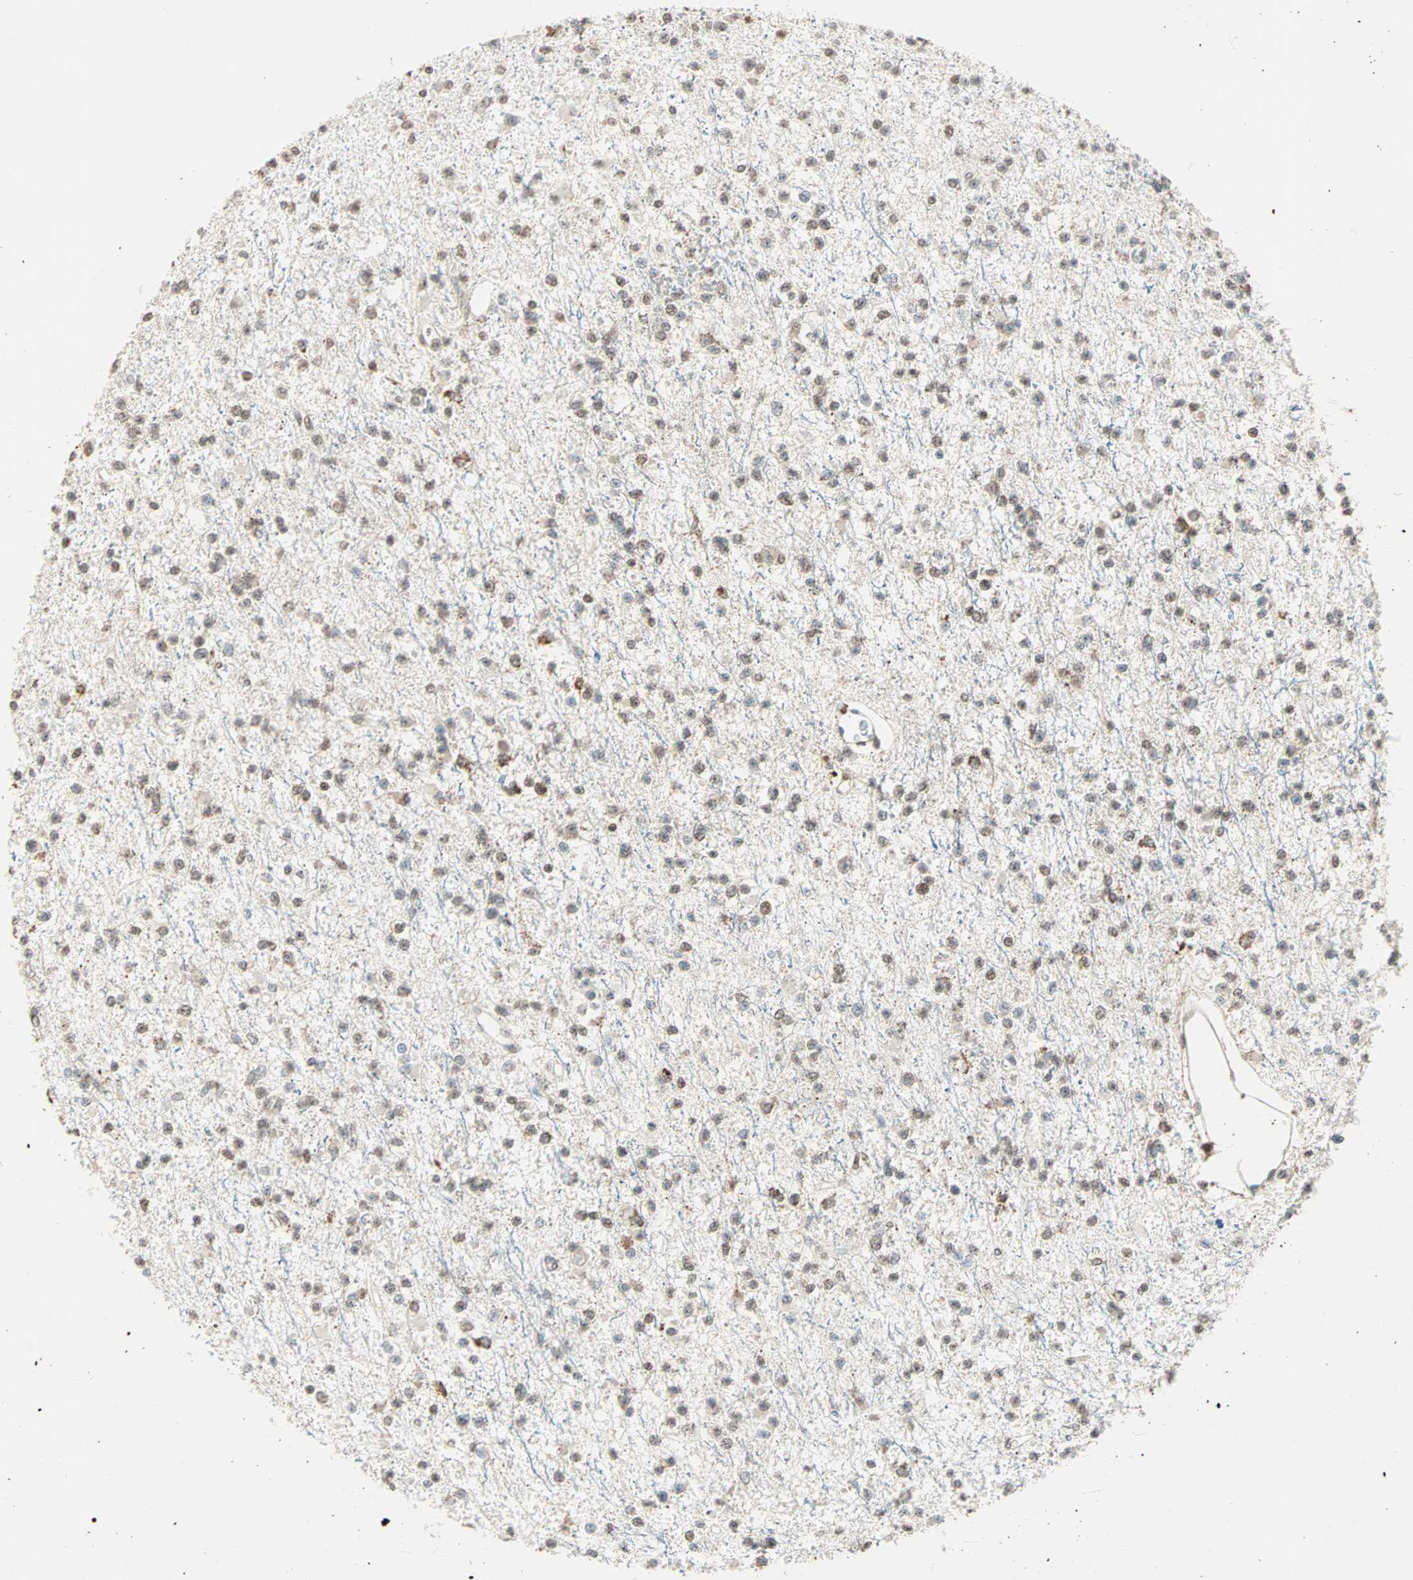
{"staining": {"intensity": "weak", "quantity": ">75%", "location": "cytoplasmic/membranous,nuclear"}, "tissue": "glioma", "cell_type": "Tumor cells", "image_type": "cancer", "snomed": [{"axis": "morphology", "description": "Glioma, malignant, Low grade"}, {"axis": "topography", "description": "Brain"}], "caption": "DAB immunohistochemical staining of human low-grade glioma (malignant) demonstrates weak cytoplasmic/membranous and nuclear protein staining in approximately >75% of tumor cells.", "gene": "PRELID1", "patient": {"sex": "female", "age": 22}}